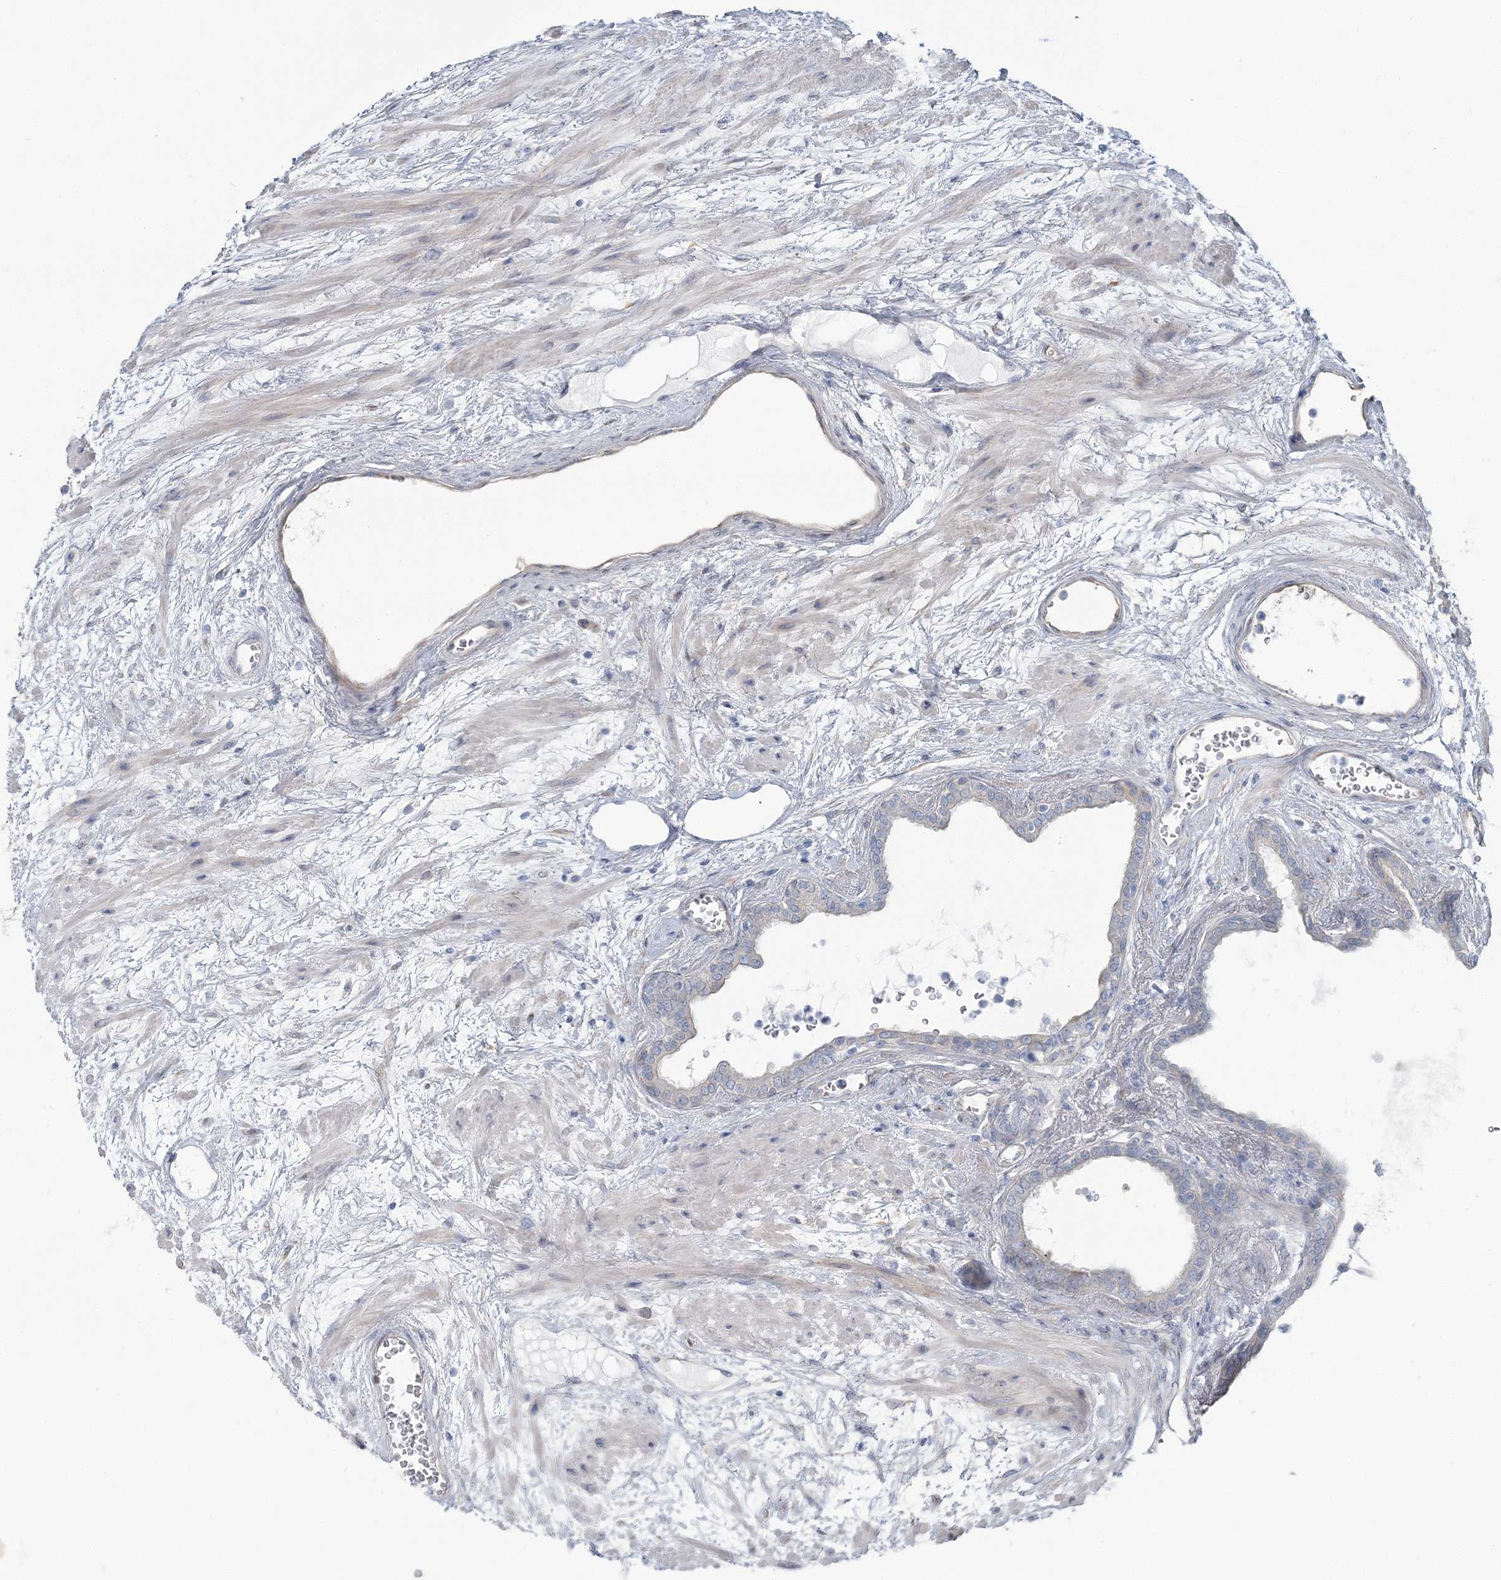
{"staining": {"intensity": "weak", "quantity": "<25%", "location": "cytoplasmic/membranous"}, "tissue": "prostate cancer", "cell_type": "Tumor cells", "image_type": "cancer", "snomed": [{"axis": "morphology", "description": "Adenocarcinoma, Low grade"}, {"axis": "topography", "description": "Prostate"}], "caption": "This photomicrograph is of low-grade adenocarcinoma (prostate) stained with immunohistochemistry to label a protein in brown with the nuclei are counter-stained blue. There is no staining in tumor cells.", "gene": "CMBL", "patient": {"sex": "male", "age": 60}}